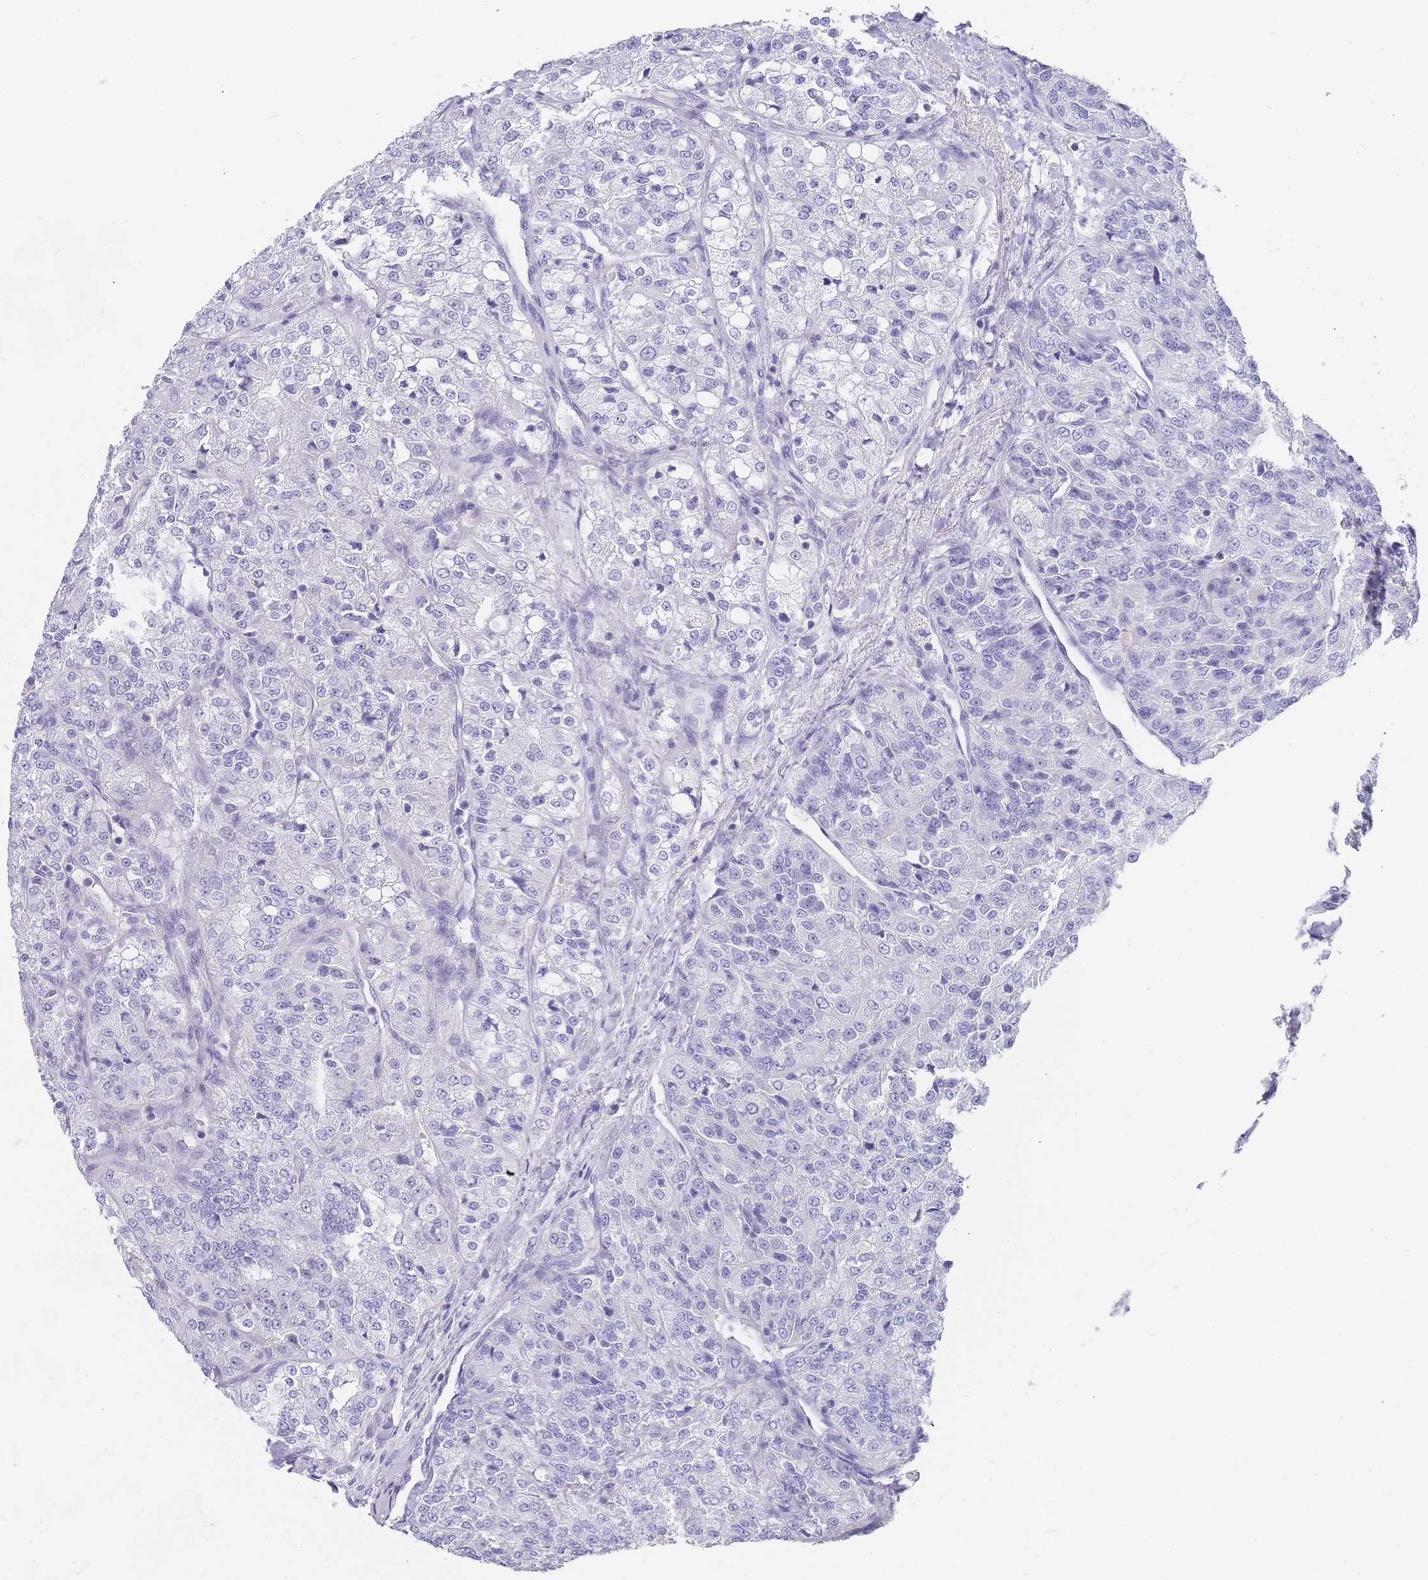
{"staining": {"intensity": "negative", "quantity": "none", "location": "none"}, "tissue": "renal cancer", "cell_type": "Tumor cells", "image_type": "cancer", "snomed": [{"axis": "morphology", "description": "Adenocarcinoma, NOS"}, {"axis": "topography", "description": "Kidney"}], "caption": "Protein analysis of adenocarcinoma (renal) exhibits no significant staining in tumor cells.", "gene": "NOP14", "patient": {"sex": "female", "age": 63}}